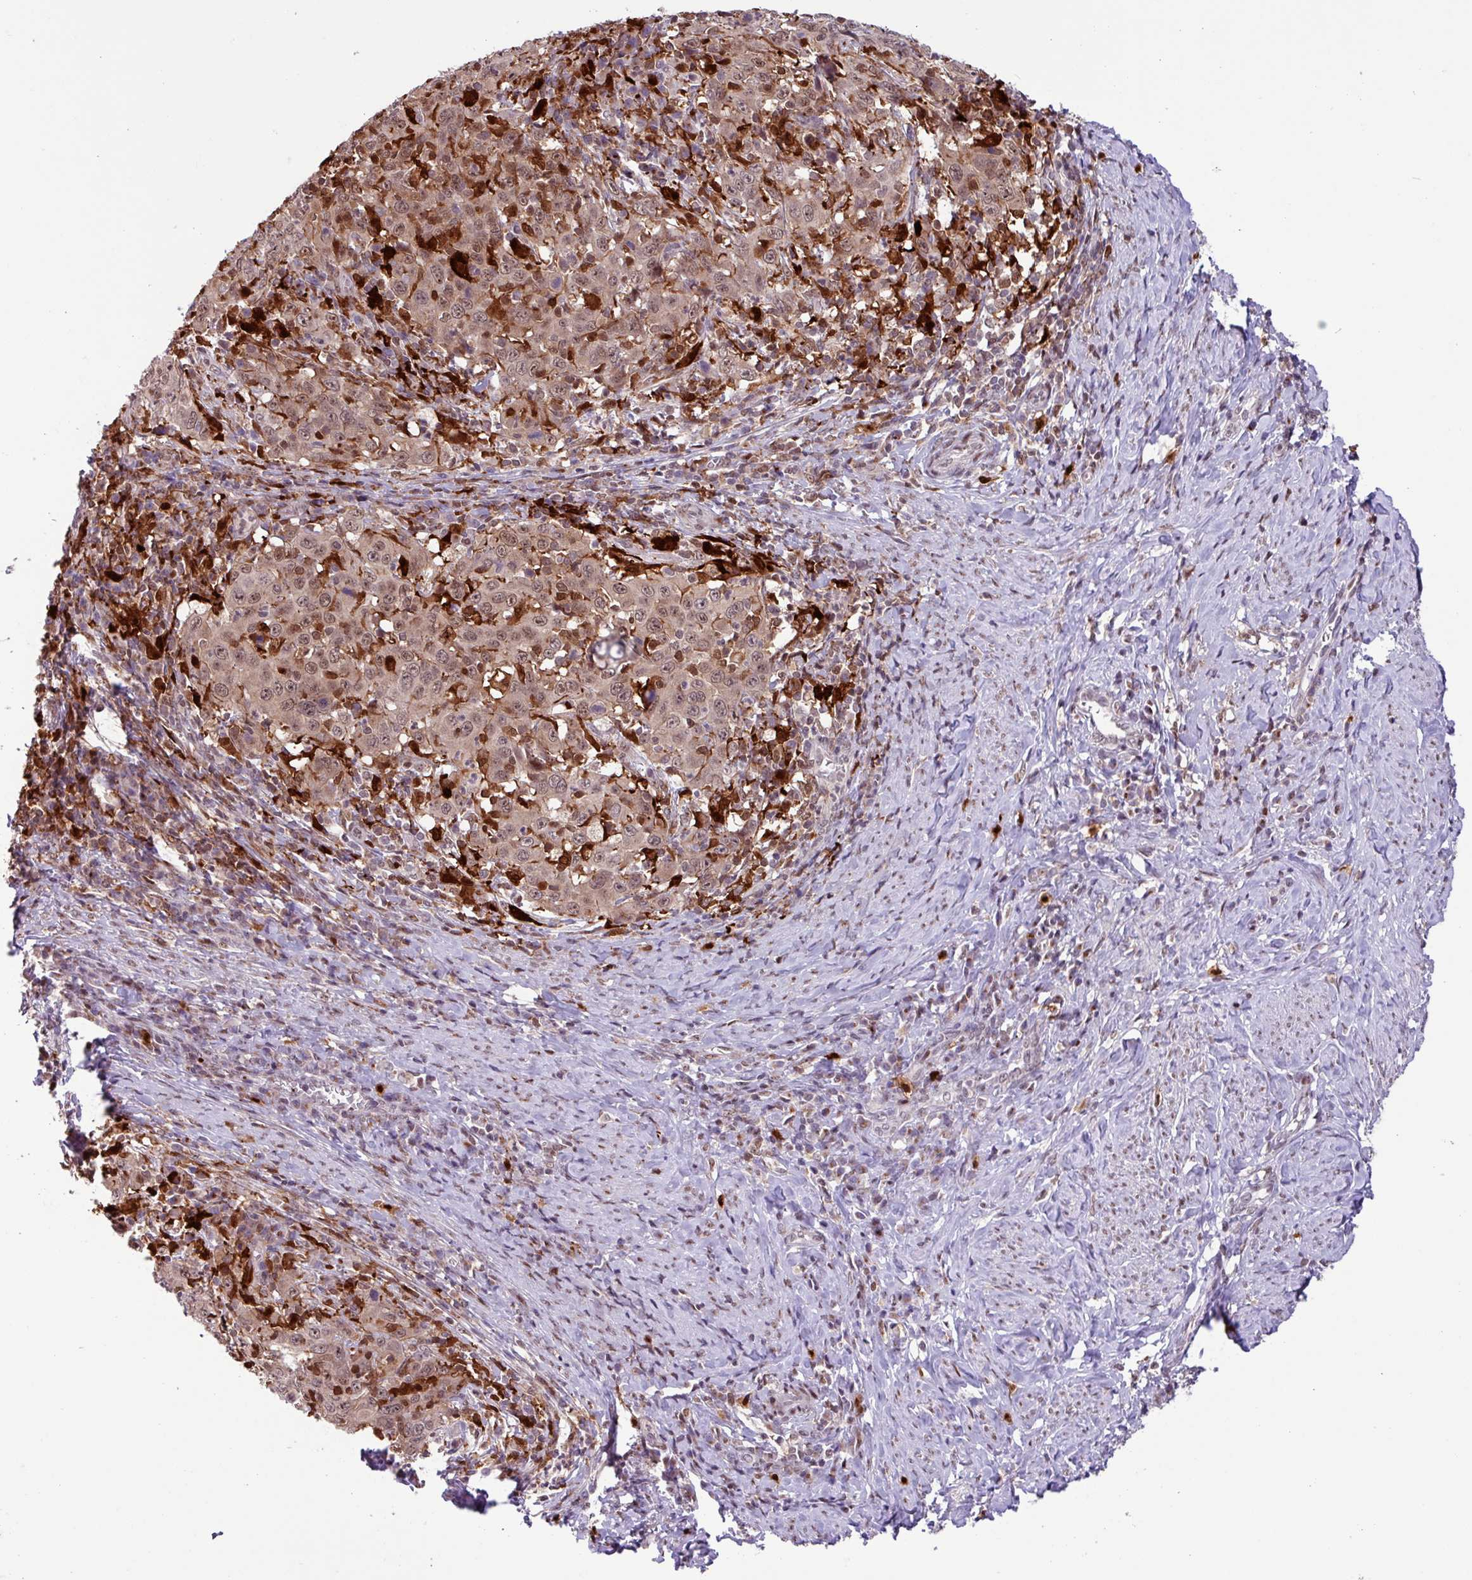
{"staining": {"intensity": "moderate", "quantity": ">75%", "location": "cytoplasmic/membranous,nuclear"}, "tissue": "cervical cancer", "cell_type": "Tumor cells", "image_type": "cancer", "snomed": [{"axis": "morphology", "description": "Squamous cell carcinoma, NOS"}, {"axis": "topography", "description": "Cervix"}], "caption": "DAB immunohistochemical staining of human cervical squamous cell carcinoma displays moderate cytoplasmic/membranous and nuclear protein positivity in approximately >75% of tumor cells. (DAB IHC with brightfield microscopy, high magnification).", "gene": "BRD3", "patient": {"sex": "female", "age": 46}}